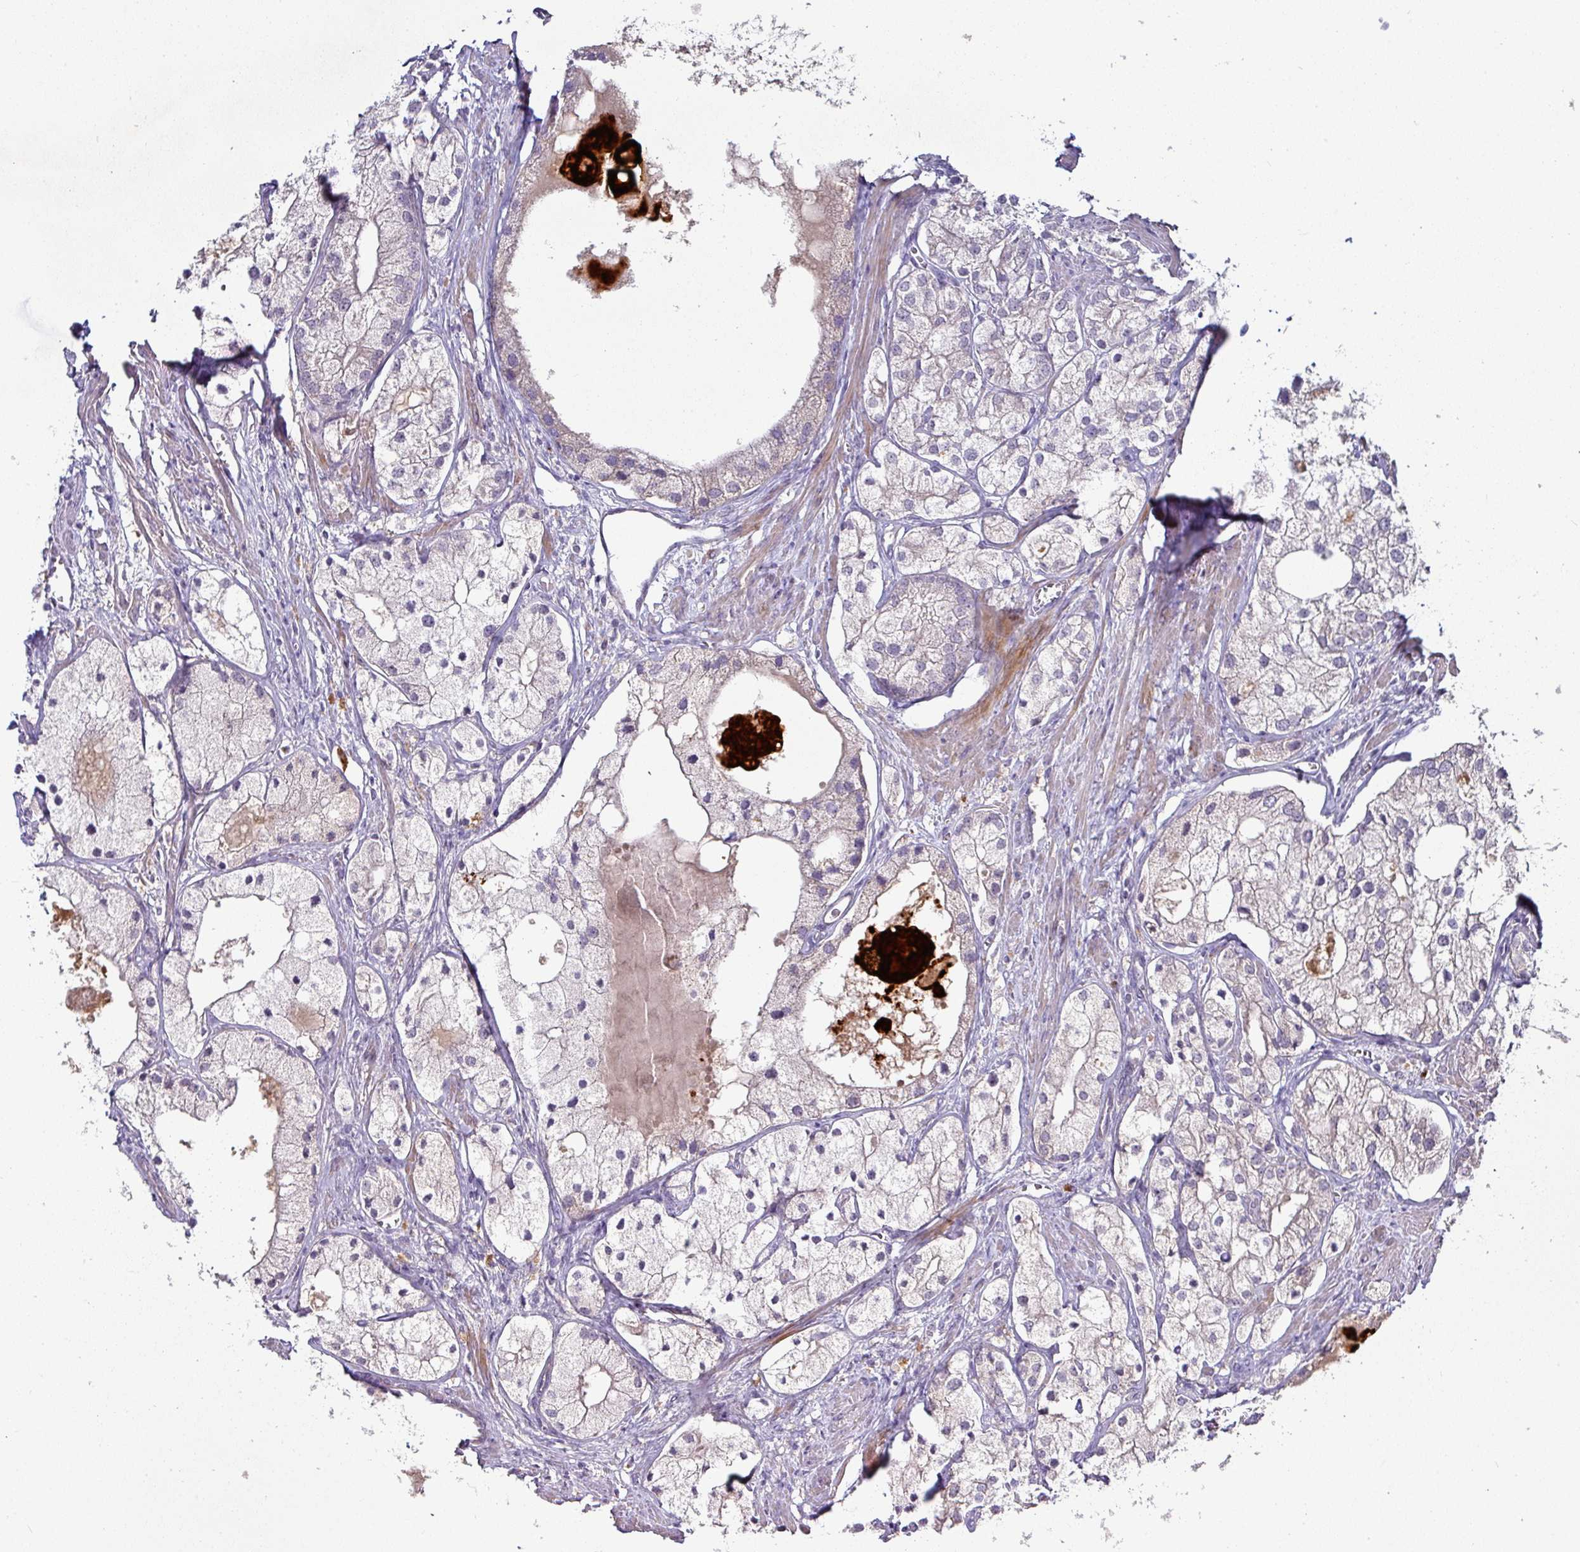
{"staining": {"intensity": "weak", "quantity": "25%-75%", "location": "cytoplasmic/membranous"}, "tissue": "prostate cancer", "cell_type": "Tumor cells", "image_type": "cancer", "snomed": [{"axis": "morphology", "description": "Adenocarcinoma, Low grade"}, {"axis": "topography", "description": "Prostate"}], "caption": "A micrograph showing weak cytoplasmic/membranous expression in about 25%-75% of tumor cells in prostate cancer, as visualized by brown immunohistochemical staining.", "gene": "AEBP2", "patient": {"sex": "male", "age": 69}}